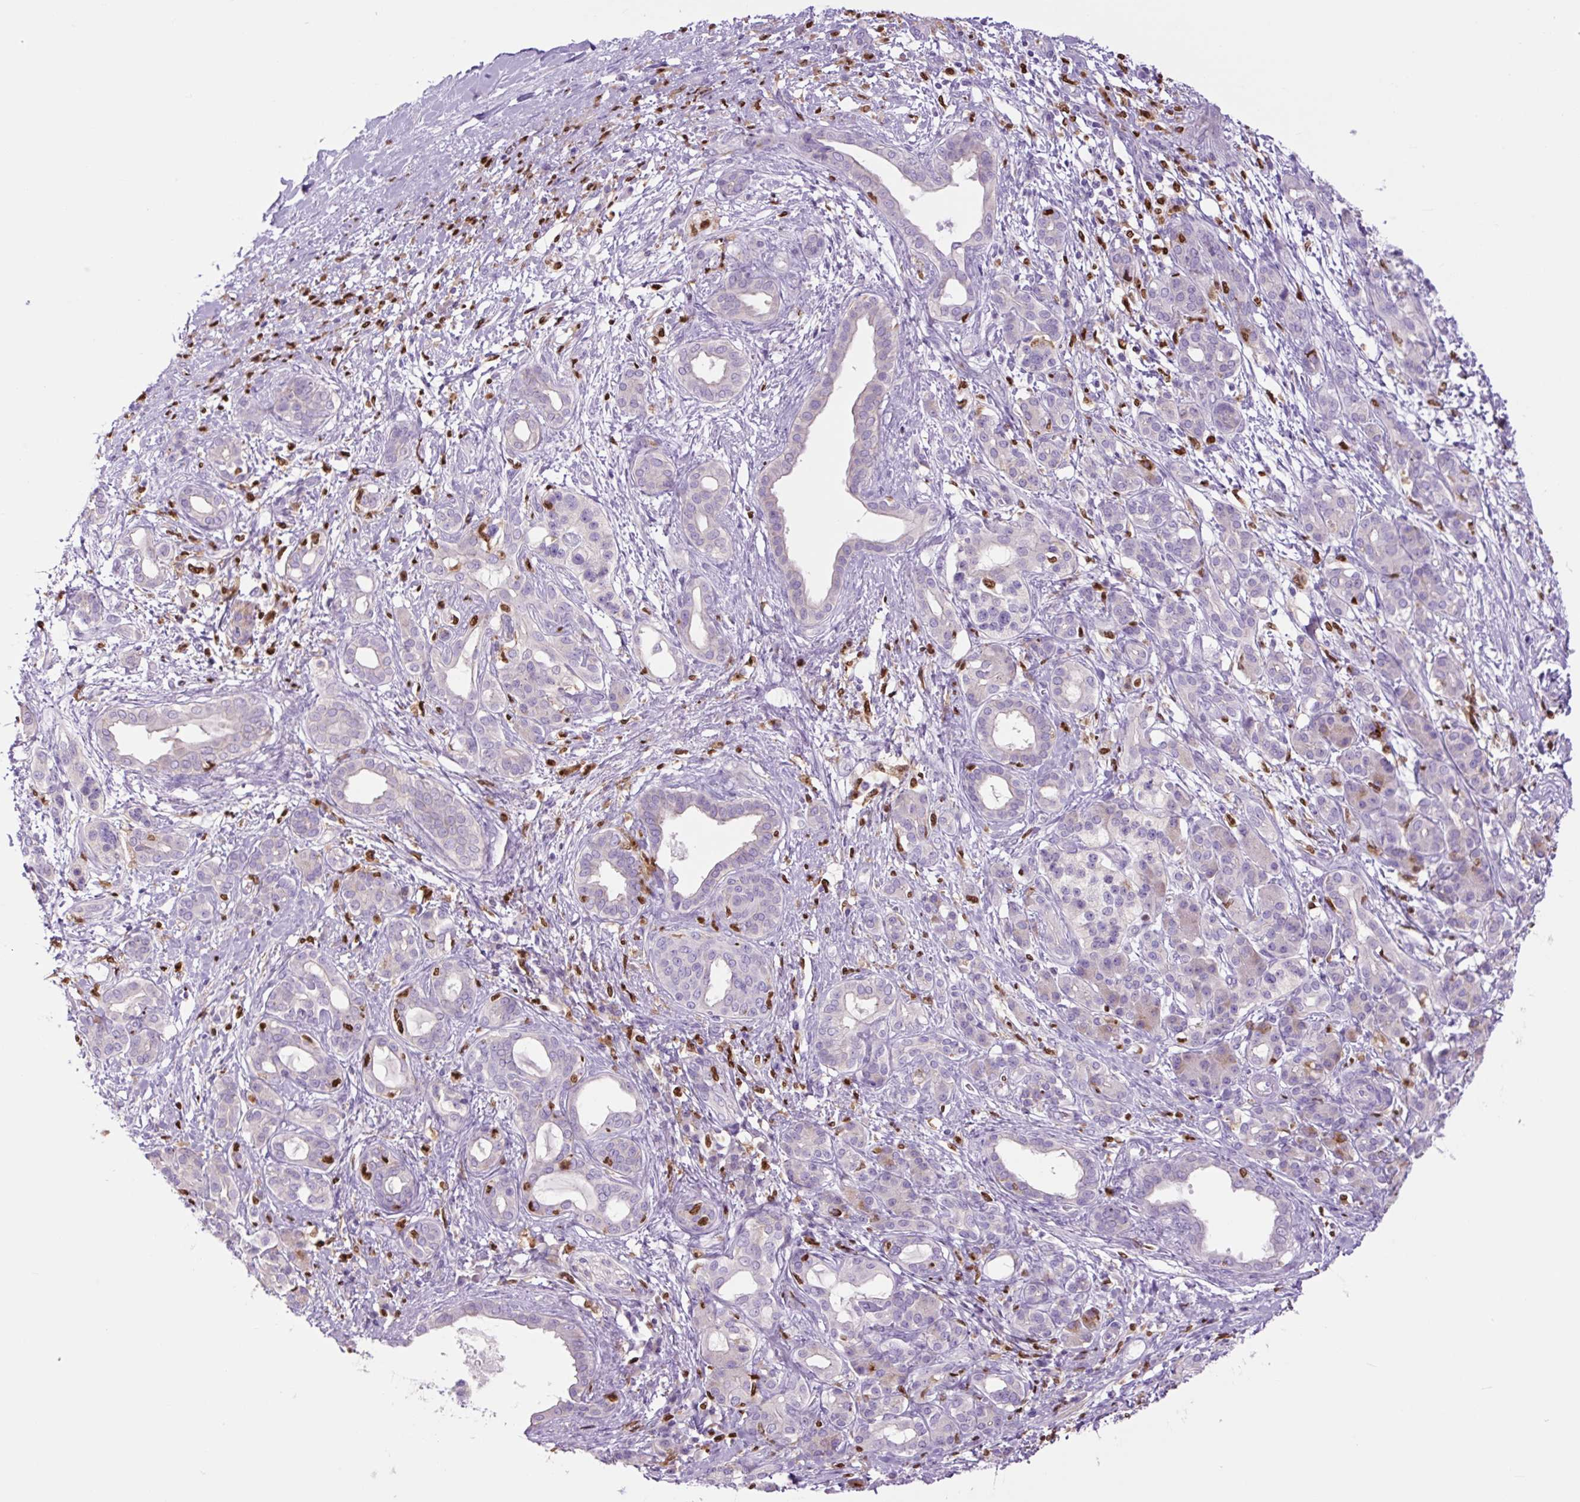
{"staining": {"intensity": "negative", "quantity": "none", "location": "none"}, "tissue": "pancreatic cancer", "cell_type": "Tumor cells", "image_type": "cancer", "snomed": [{"axis": "morphology", "description": "Adenocarcinoma, NOS"}, {"axis": "topography", "description": "Pancreas"}], "caption": "Immunohistochemistry (IHC) of adenocarcinoma (pancreatic) exhibits no staining in tumor cells.", "gene": "SPI1", "patient": {"sex": "female", "age": 55}}